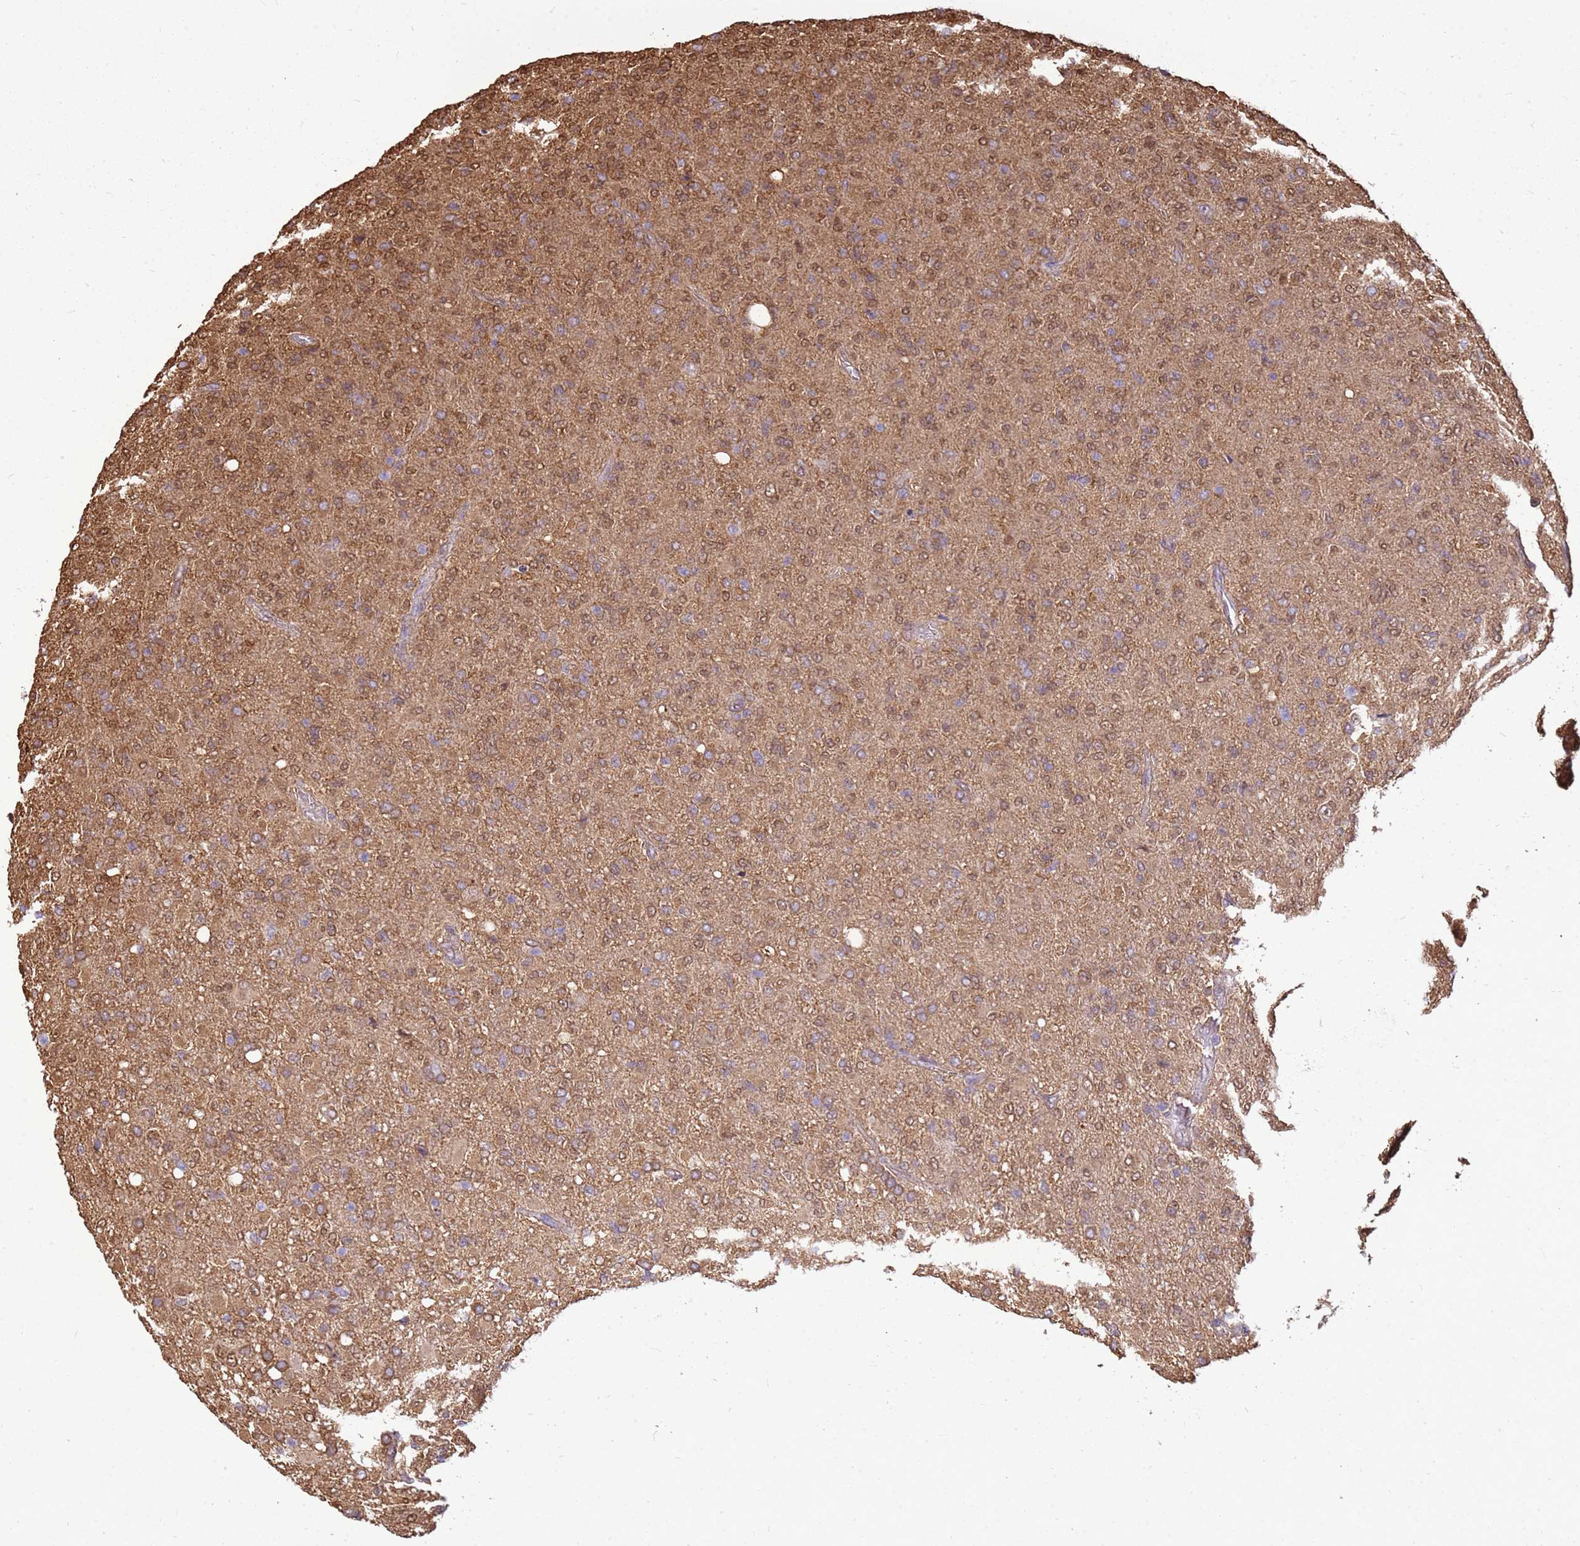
{"staining": {"intensity": "moderate", "quantity": ">75%", "location": "cytoplasmic/membranous,nuclear"}, "tissue": "glioma", "cell_type": "Tumor cells", "image_type": "cancer", "snomed": [{"axis": "morphology", "description": "Glioma, malignant, High grade"}, {"axis": "topography", "description": "Brain"}], "caption": "This is a photomicrograph of immunohistochemistry staining of glioma, which shows moderate positivity in the cytoplasmic/membranous and nuclear of tumor cells.", "gene": "YWHAE", "patient": {"sex": "female", "age": 57}}